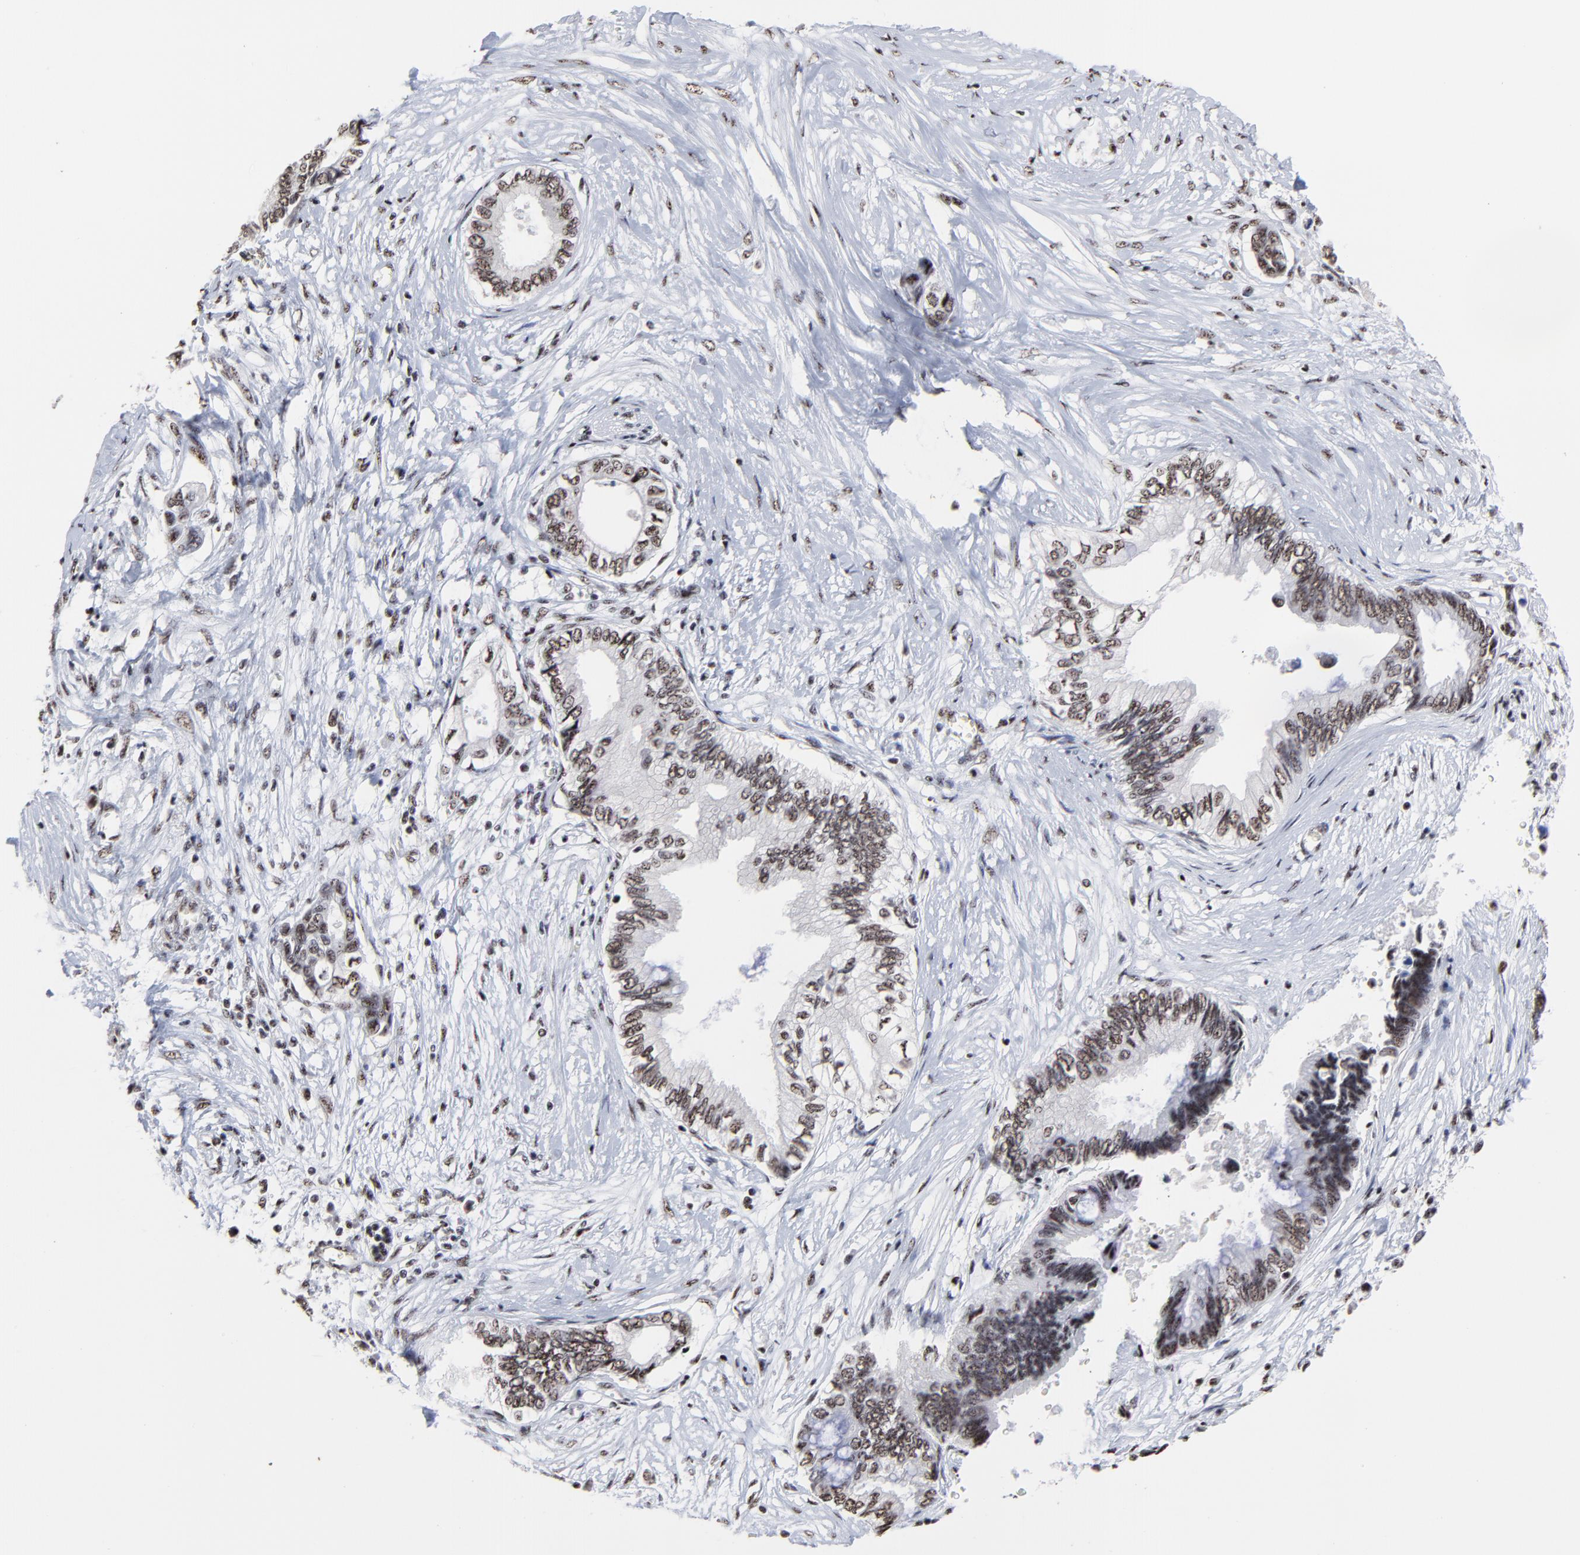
{"staining": {"intensity": "weak", "quantity": ">75%", "location": "nuclear"}, "tissue": "pancreatic cancer", "cell_type": "Tumor cells", "image_type": "cancer", "snomed": [{"axis": "morphology", "description": "Adenocarcinoma, NOS"}, {"axis": "topography", "description": "Pancreas"}], "caption": "This photomicrograph reveals immunohistochemistry staining of pancreatic cancer, with low weak nuclear staining in about >75% of tumor cells.", "gene": "MBD4", "patient": {"sex": "female", "age": 66}}